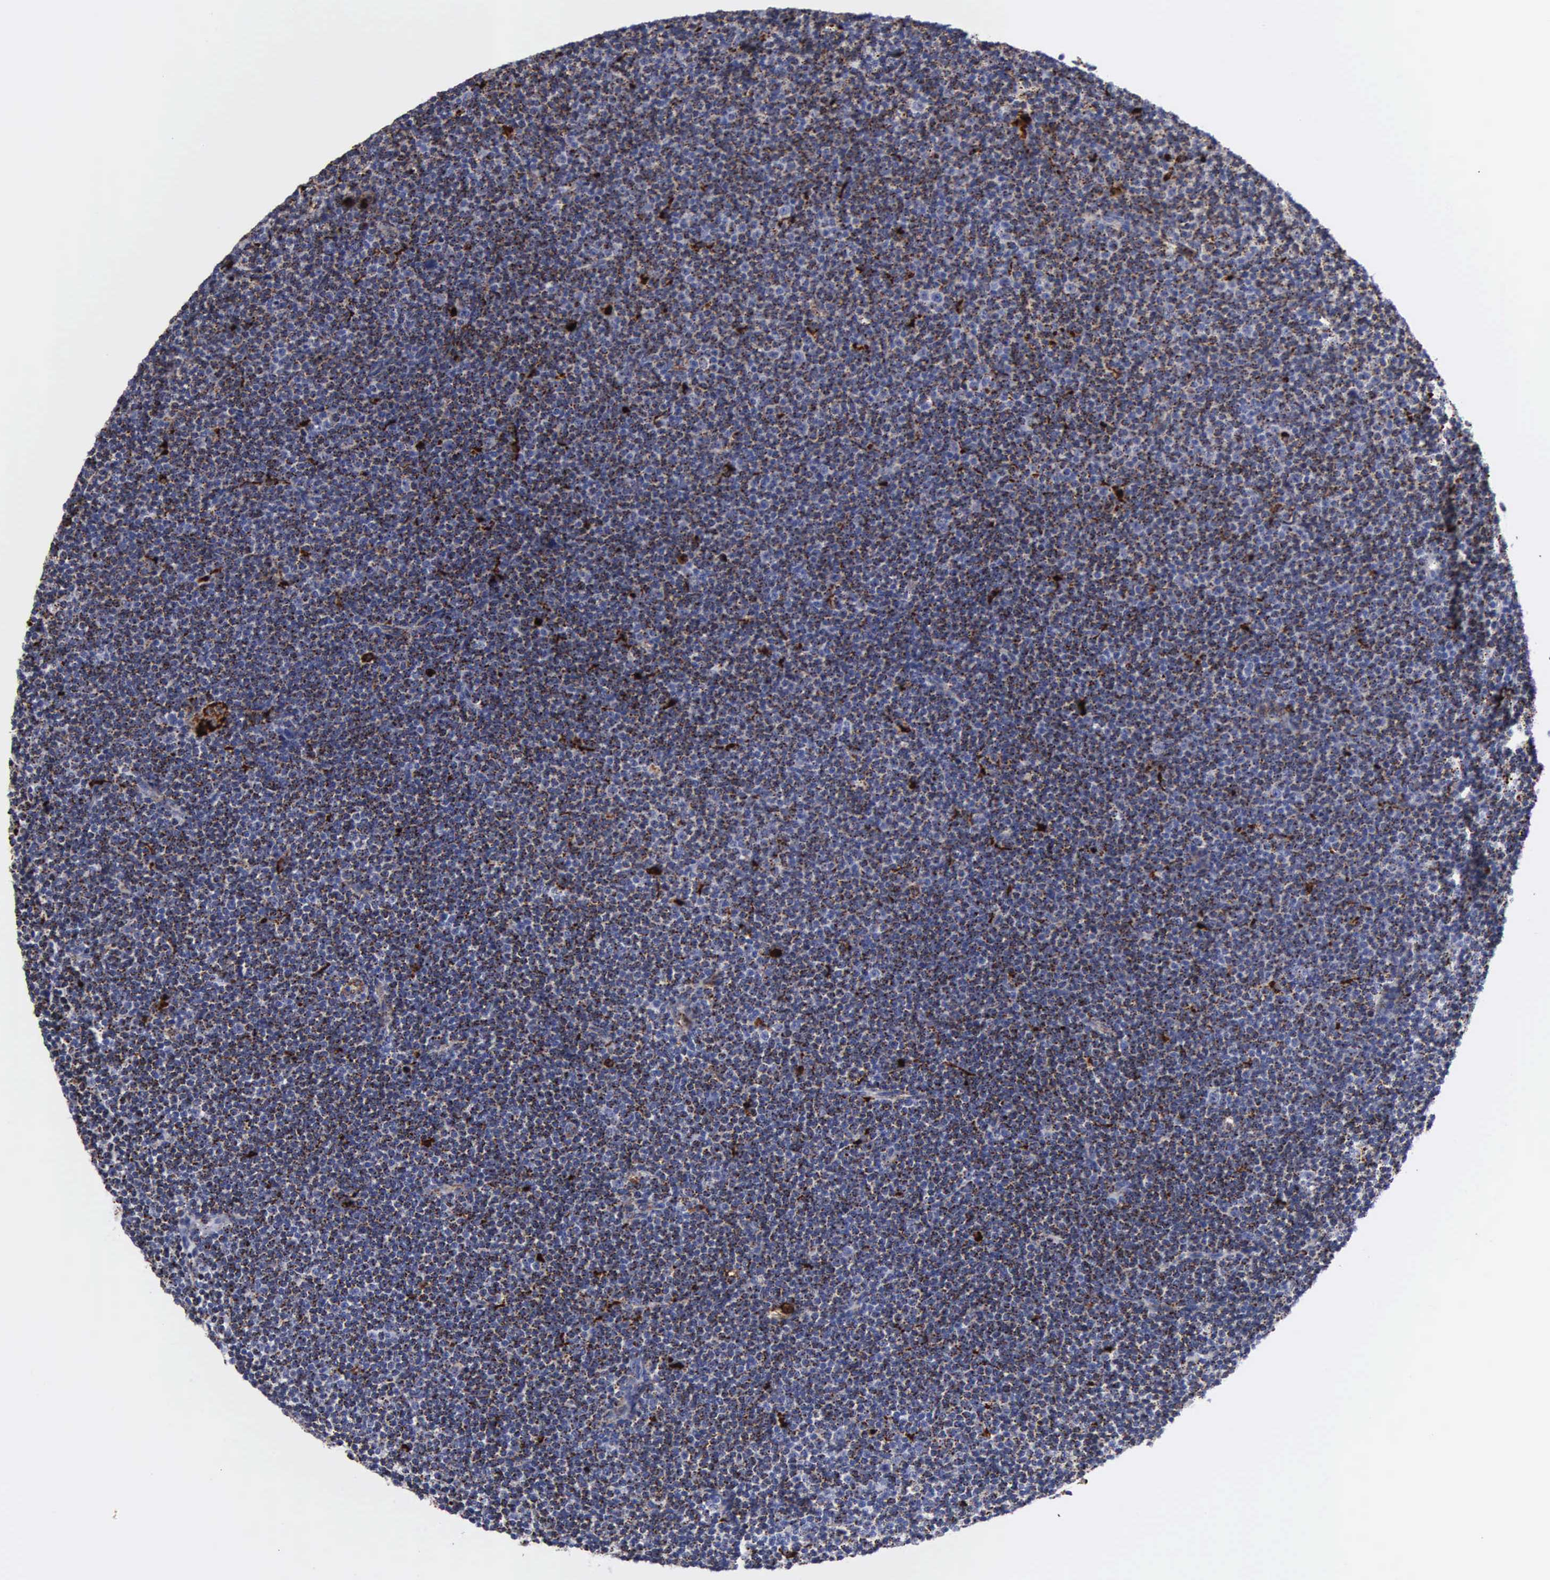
{"staining": {"intensity": "strong", "quantity": "25%-75%", "location": "cytoplasmic/membranous"}, "tissue": "lymphoma", "cell_type": "Tumor cells", "image_type": "cancer", "snomed": [{"axis": "morphology", "description": "Malignant lymphoma, non-Hodgkin's type, Low grade"}, {"axis": "topography", "description": "Lymph node"}], "caption": "Lymphoma was stained to show a protein in brown. There is high levels of strong cytoplasmic/membranous positivity in approximately 25%-75% of tumor cells.", "gene": "CTSH", "patient": {"sex": "female", "age": 69}}